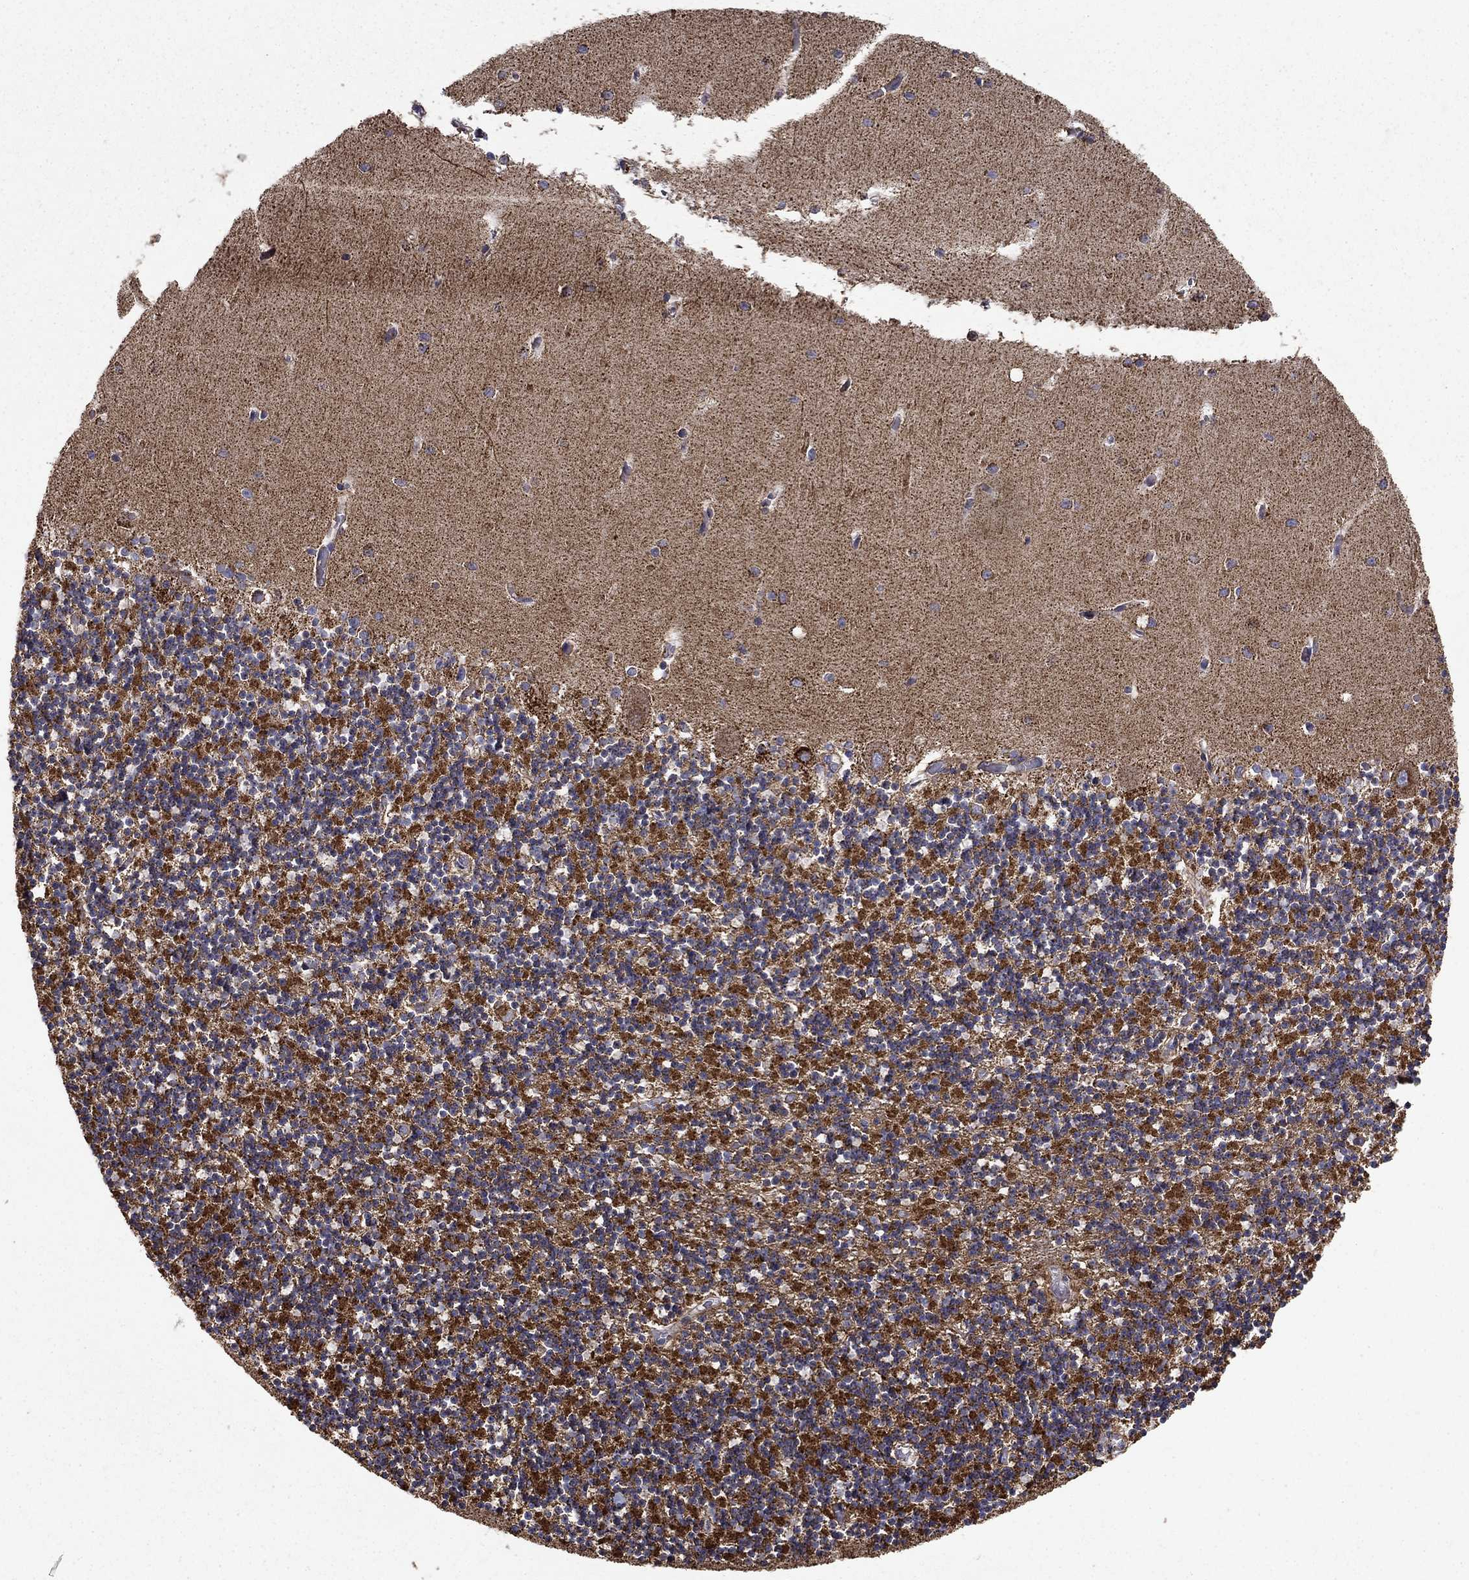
{"staining": {"intensity": "weak", "quantity": "<25%", "location": "cytoplasmic/membranous"}, "tissue": "cerebellum", "cell_type": "Cells in granular layer", "image_type": "normal", "snomed": [{"axis": "morphology", "description": "Normal tissue, NOS"}, {"axis": "topography", "description": "Cerebellum"}], "caption": "Protein analysis of unremarkable cerebellum shows no significant staining in cells in granular layer. (Immunohistochemistry, brightfield microscopy, high magnification).", "gene": "NDUFS8", "patient": {"sex": "female", "age": 64}}